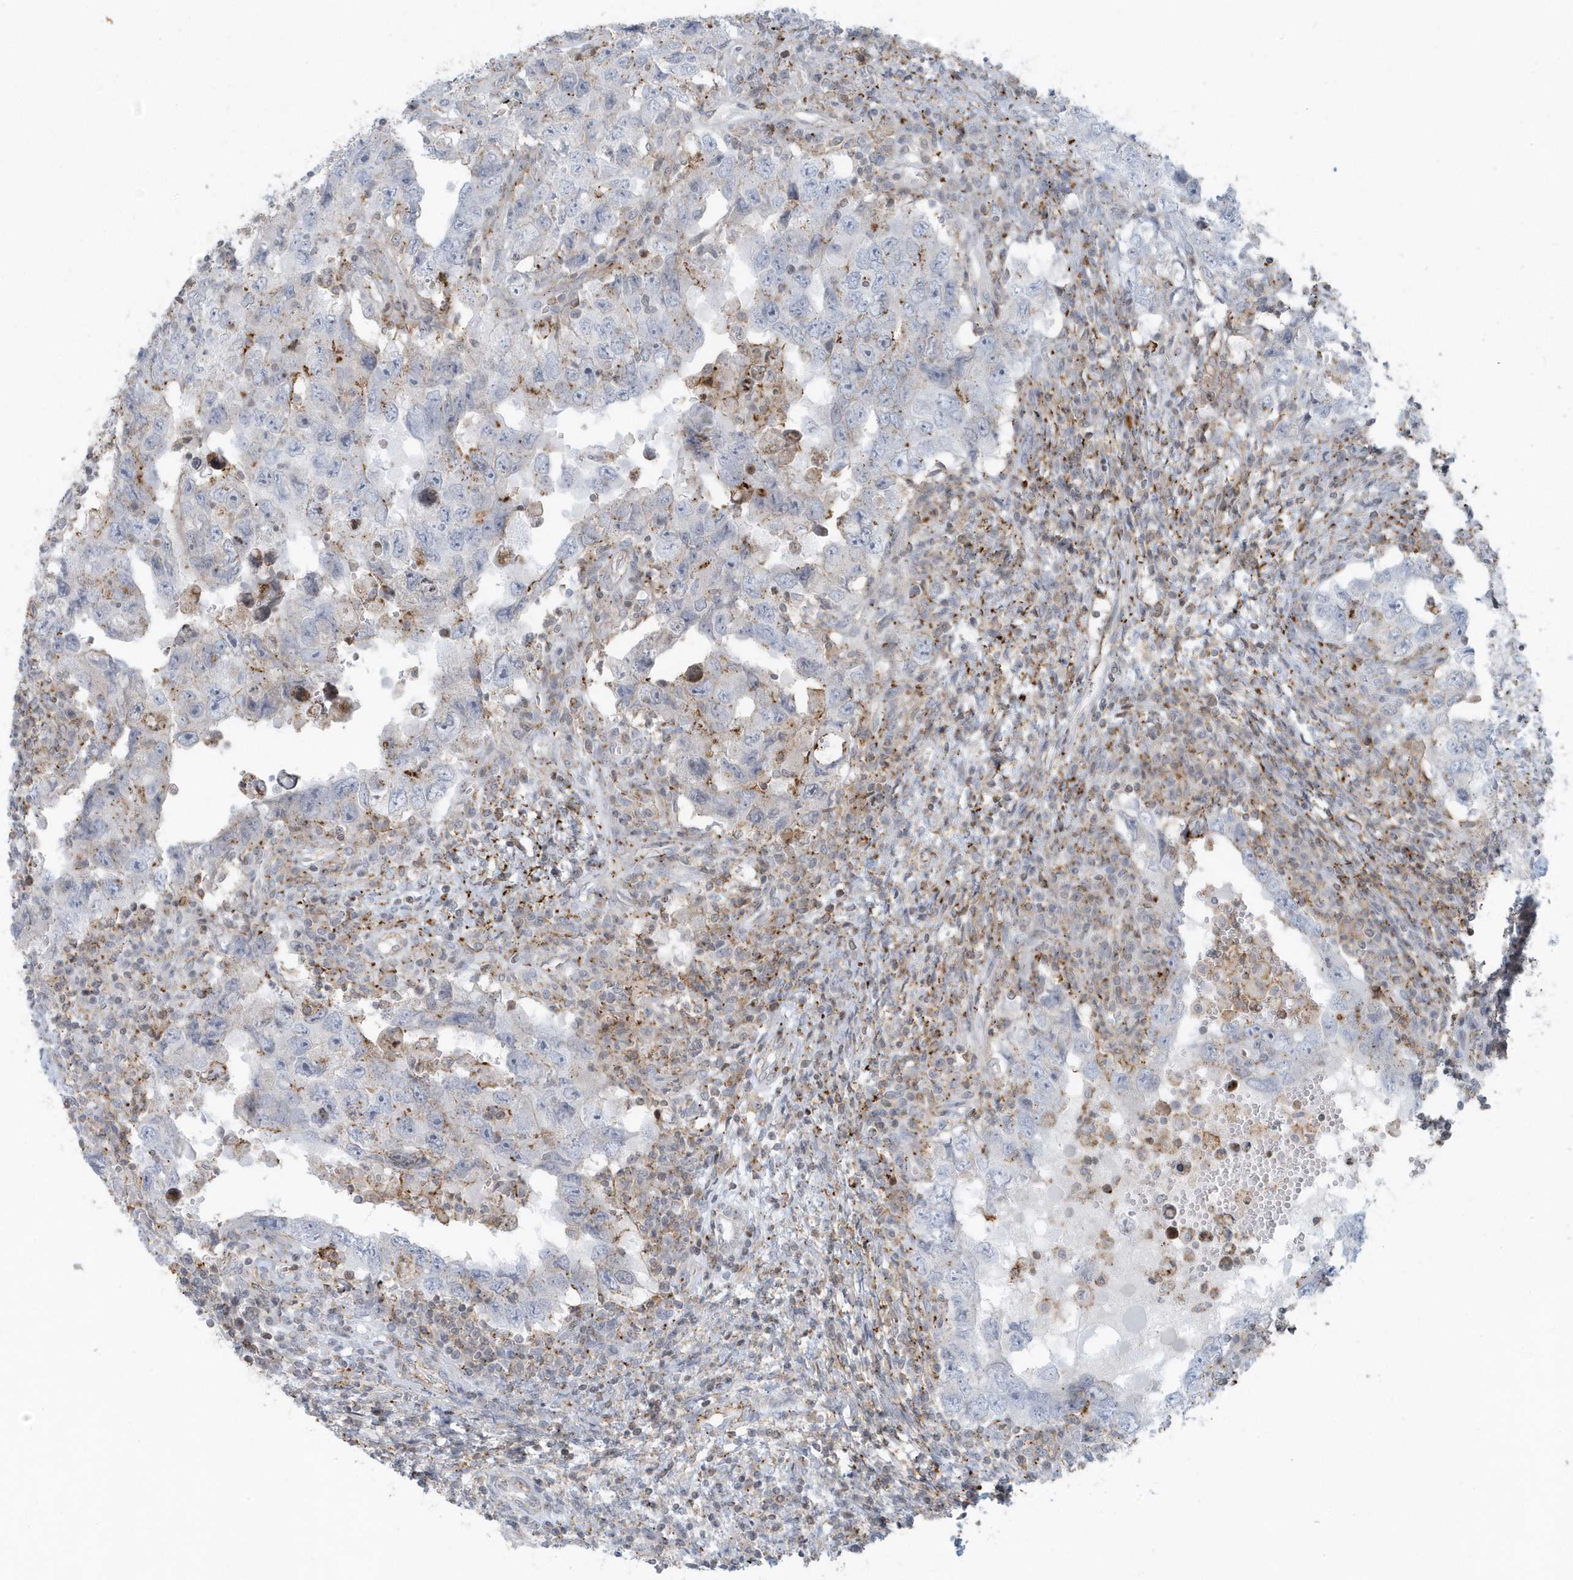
{"staining": {"intensity": "negative", "quantity": "none", "location": "none"}, "tissue": "testis cancer", "cell_type": "Tumor cells", "image_type": "cancer", "snomed": [{"axis": "morphology", "description": "Carcinoma, Embryonal, NOS"}, {"axis": "topography", "description": "Testis"}], "caption": "A micrograph of human testis embryonal carcinoma is negative for staining in tumor cells.", "gene": "CACNB2", "patient": {"sex": "male", "age": 26}}